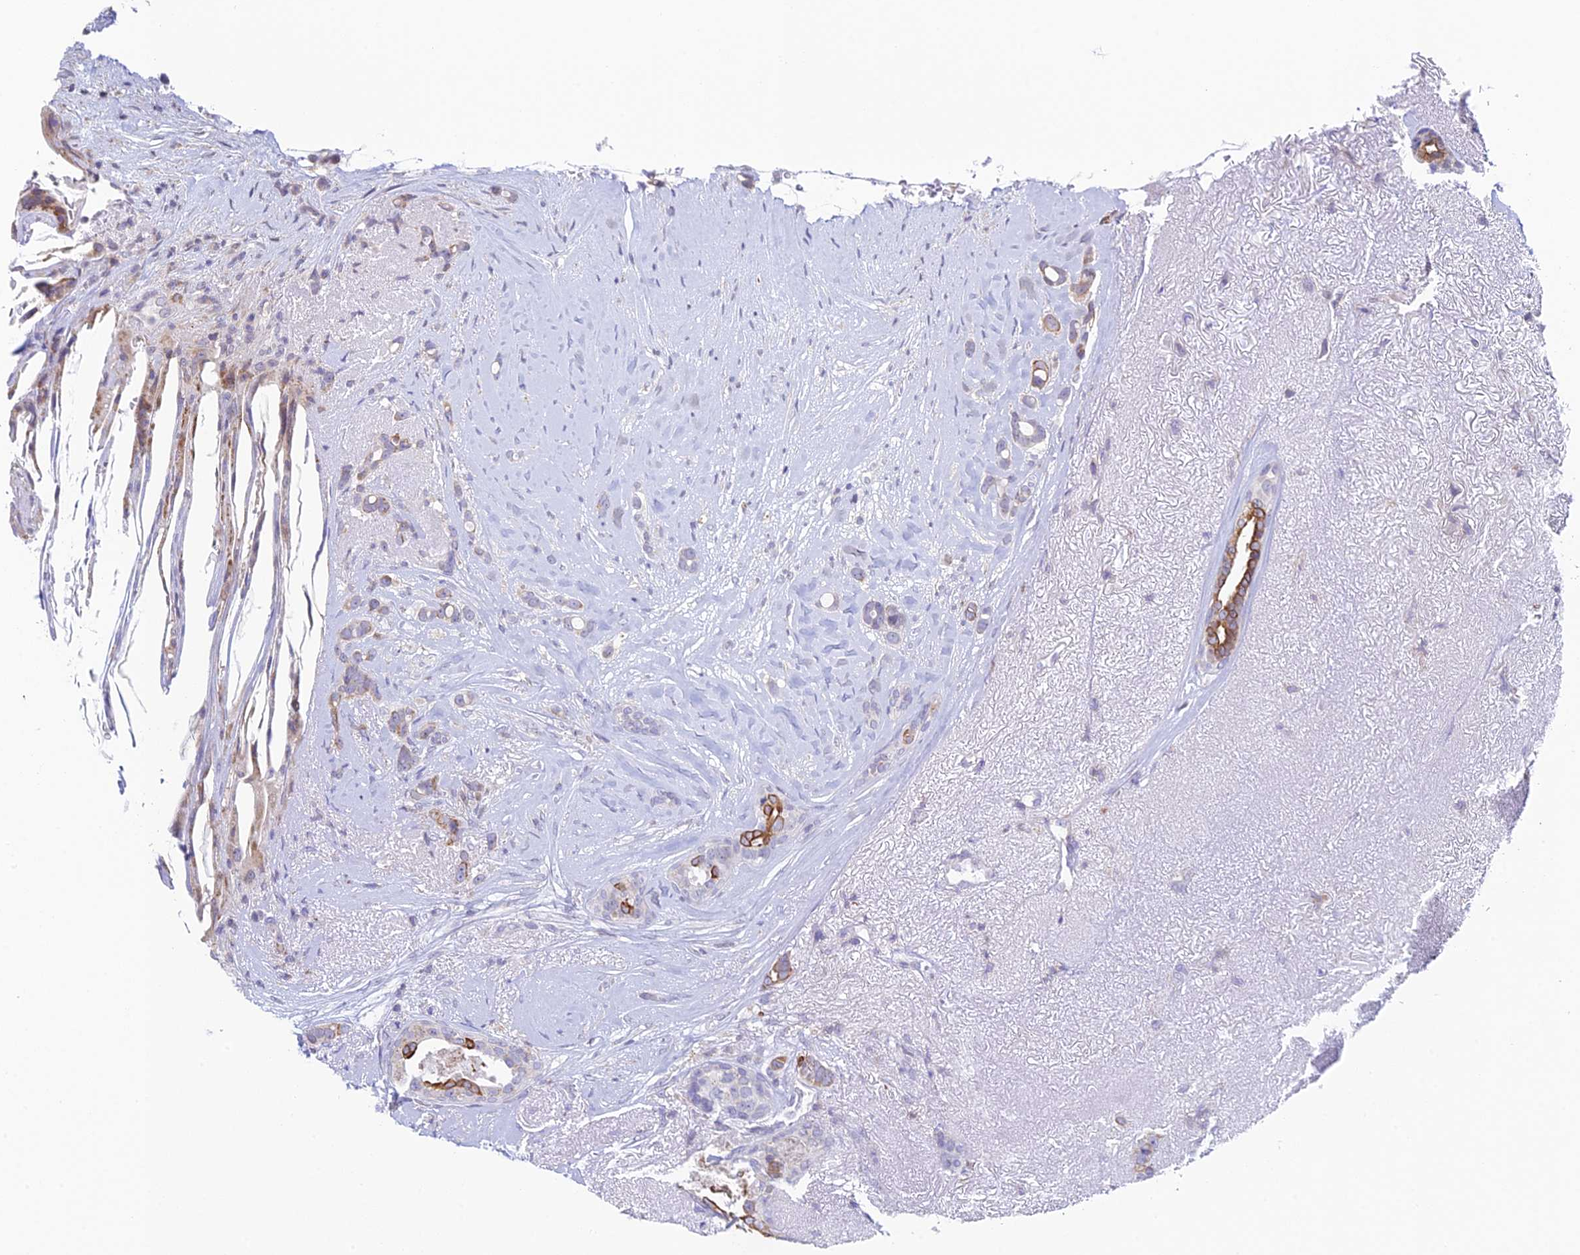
{"staining": {"intensity": "moderate", "quantity": "<25%", "location": "cytoplasmic/membranous"}, "tissue": "breast cancer", "cell_type": "Tumor cells", "image_type": "cancer", "snomed": [{"axis": "morphology", "description": "Lobular carcinoma"}, {"axis": "topography", "description": "Breast"}], "caption": "Protein expression analysis of human lobular carcinoma (breast) reveals moderate cytoplasmic/membranous expression in approximately <25% of tumor cells. Nuclei are stained in blue.", "gene": "REXO5", "patient": {"sex": "female", "age": 51}}